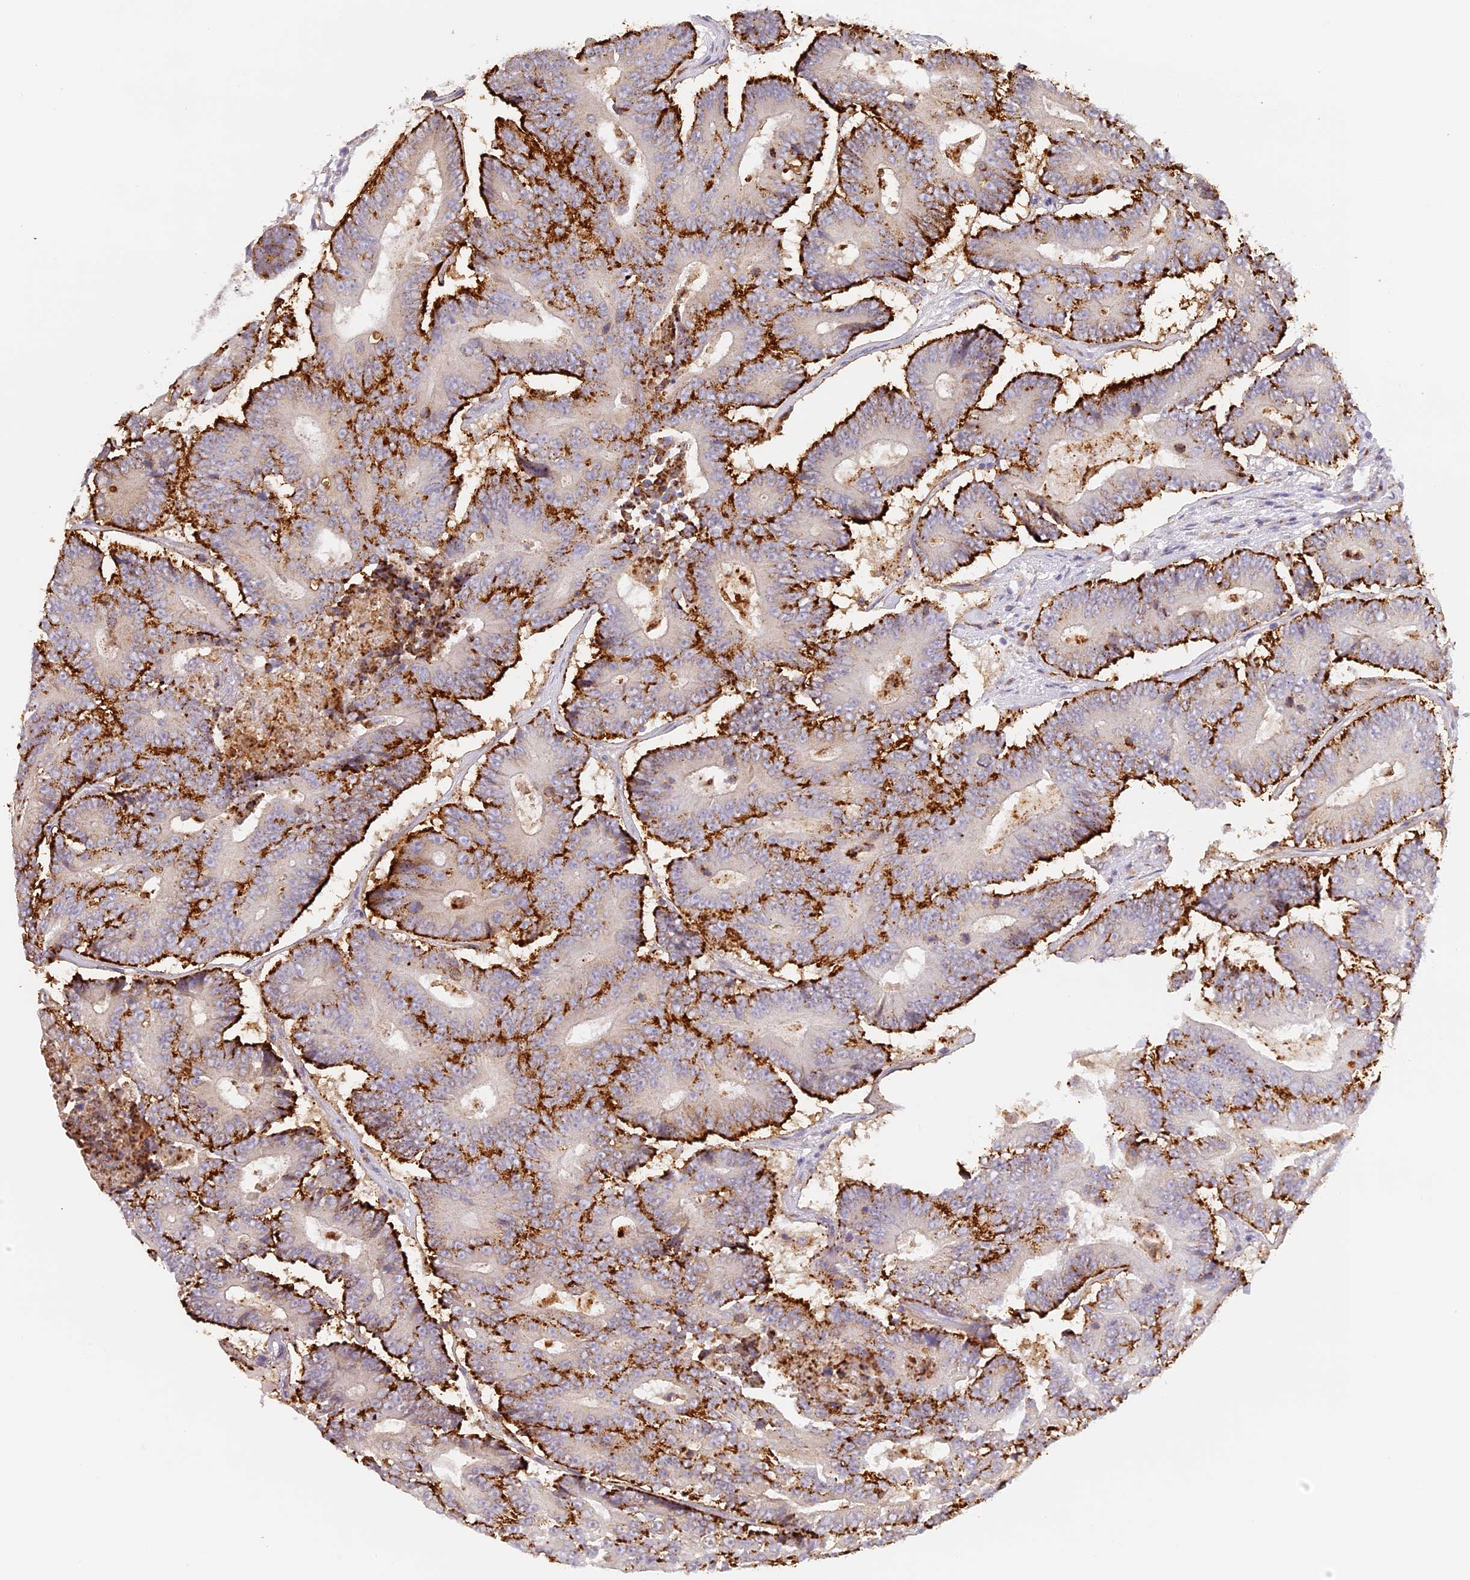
{"staining": {"intensity": "strong", "quantity": ">75%", "location": "cytoplasmic/membranous"}, "tissue": "colorectal cancer", "cell_type": "Tumor cells", "image_type": "cancer", "snomed": [{"axis": "morphology", "description": "Adenocarcinoma, NOS"}, {"axis": "topography", "description": "Colon"}], "caption": "DAB immunohistochemical staining of colorectal cancer exhibits strong cytoplasmic/membranous protein staining in about >75% of tumor cells. The protein is shown in brown color, while the nuclei are stained blue.", "gene": "LAMP2", "patient": {"sex": "male", "age": 83}}